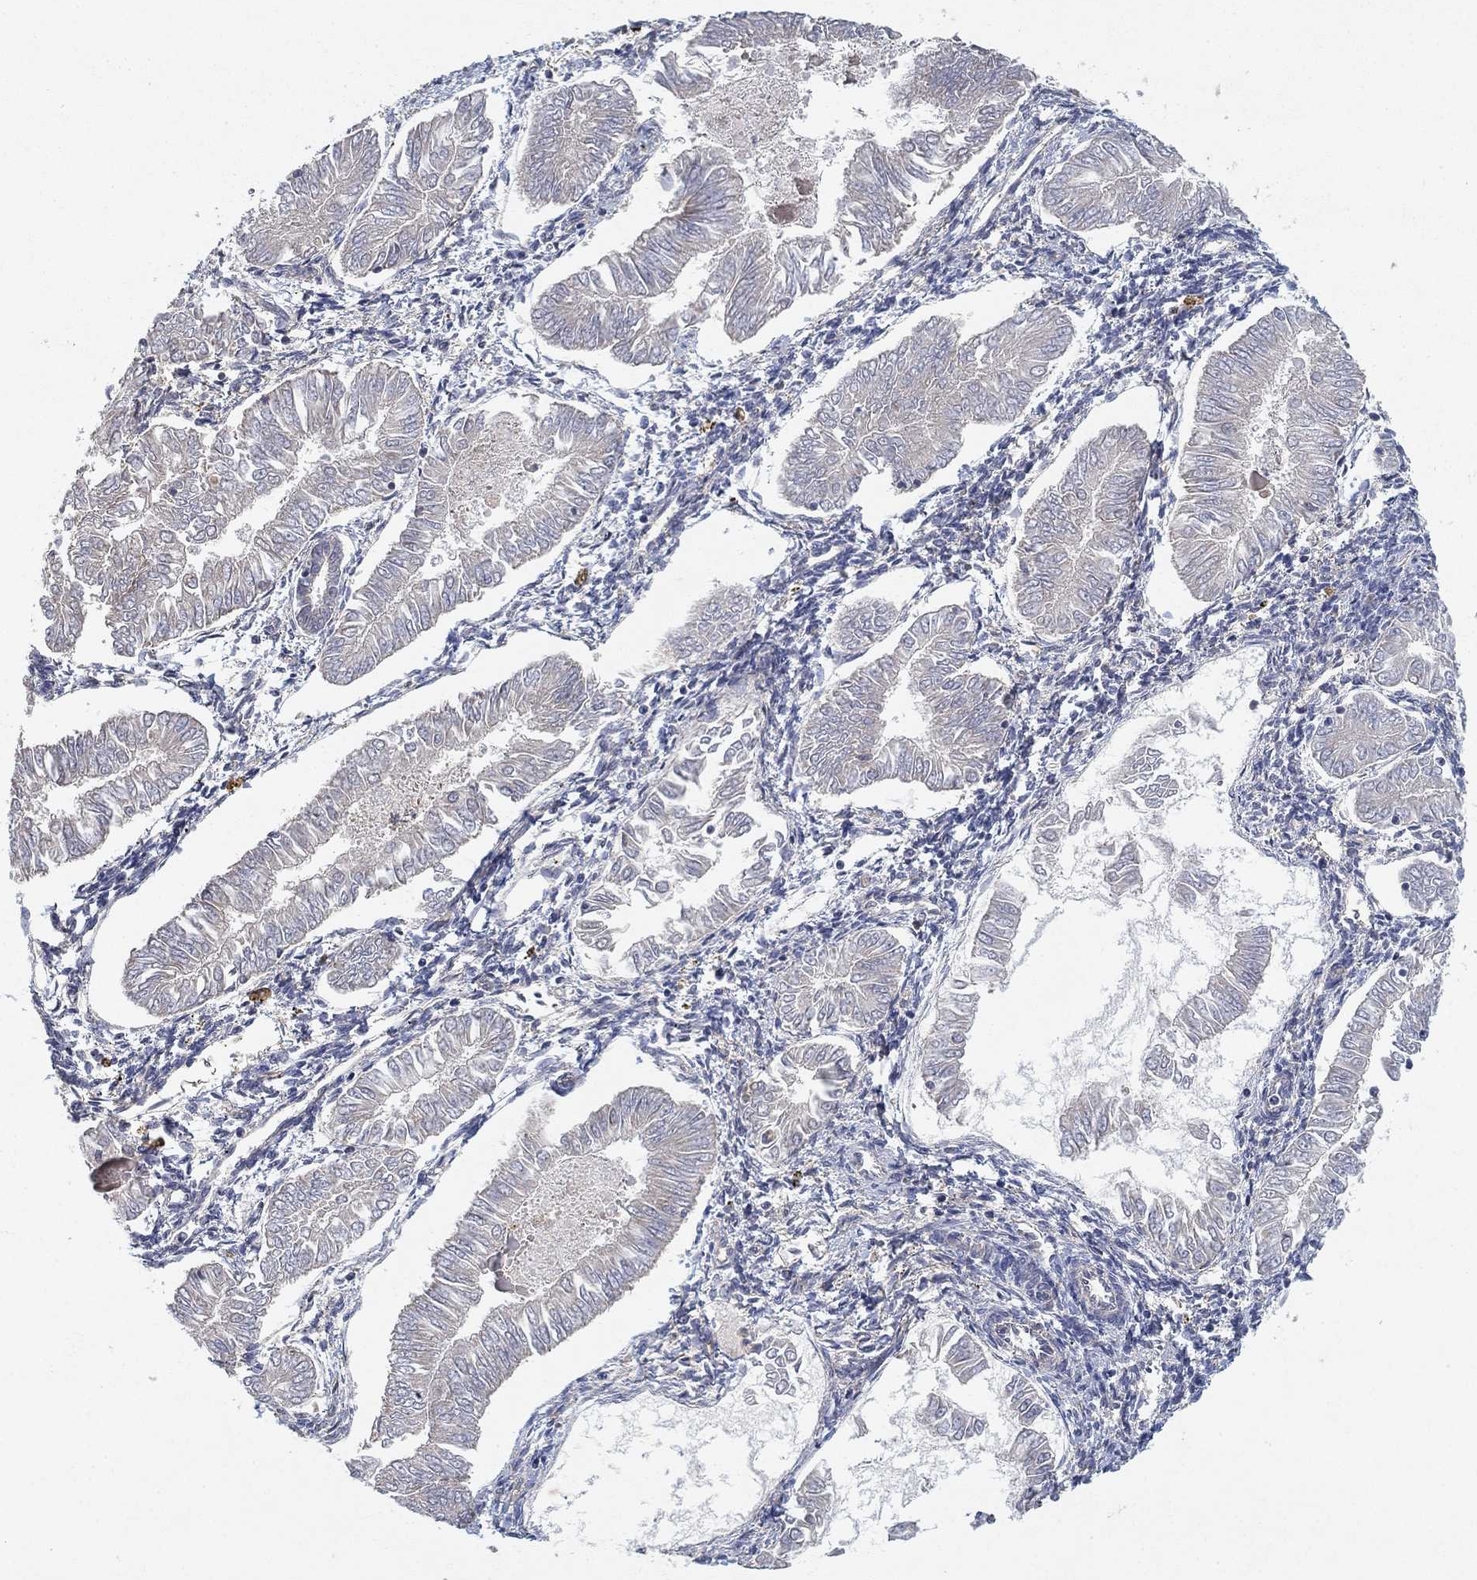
{"staining": {"intensity": "negative", "quantity": "none", "location": "none"}, "tissue": "endometrial cancer", "cell_type": "Tumor cells", "image_type": "cancer", "snomed": [{"axis": "morphology", "description": "Adenocarcinoma, NOS"}, {"axis": "topography", "description": "Endometrium"}], "caption": "A histopathology image of human endometrial adenocarcinoma is negative for staining in tumor cells.", "gene": "MCUR1", "patient": {"sex": "female", "age": 53}}